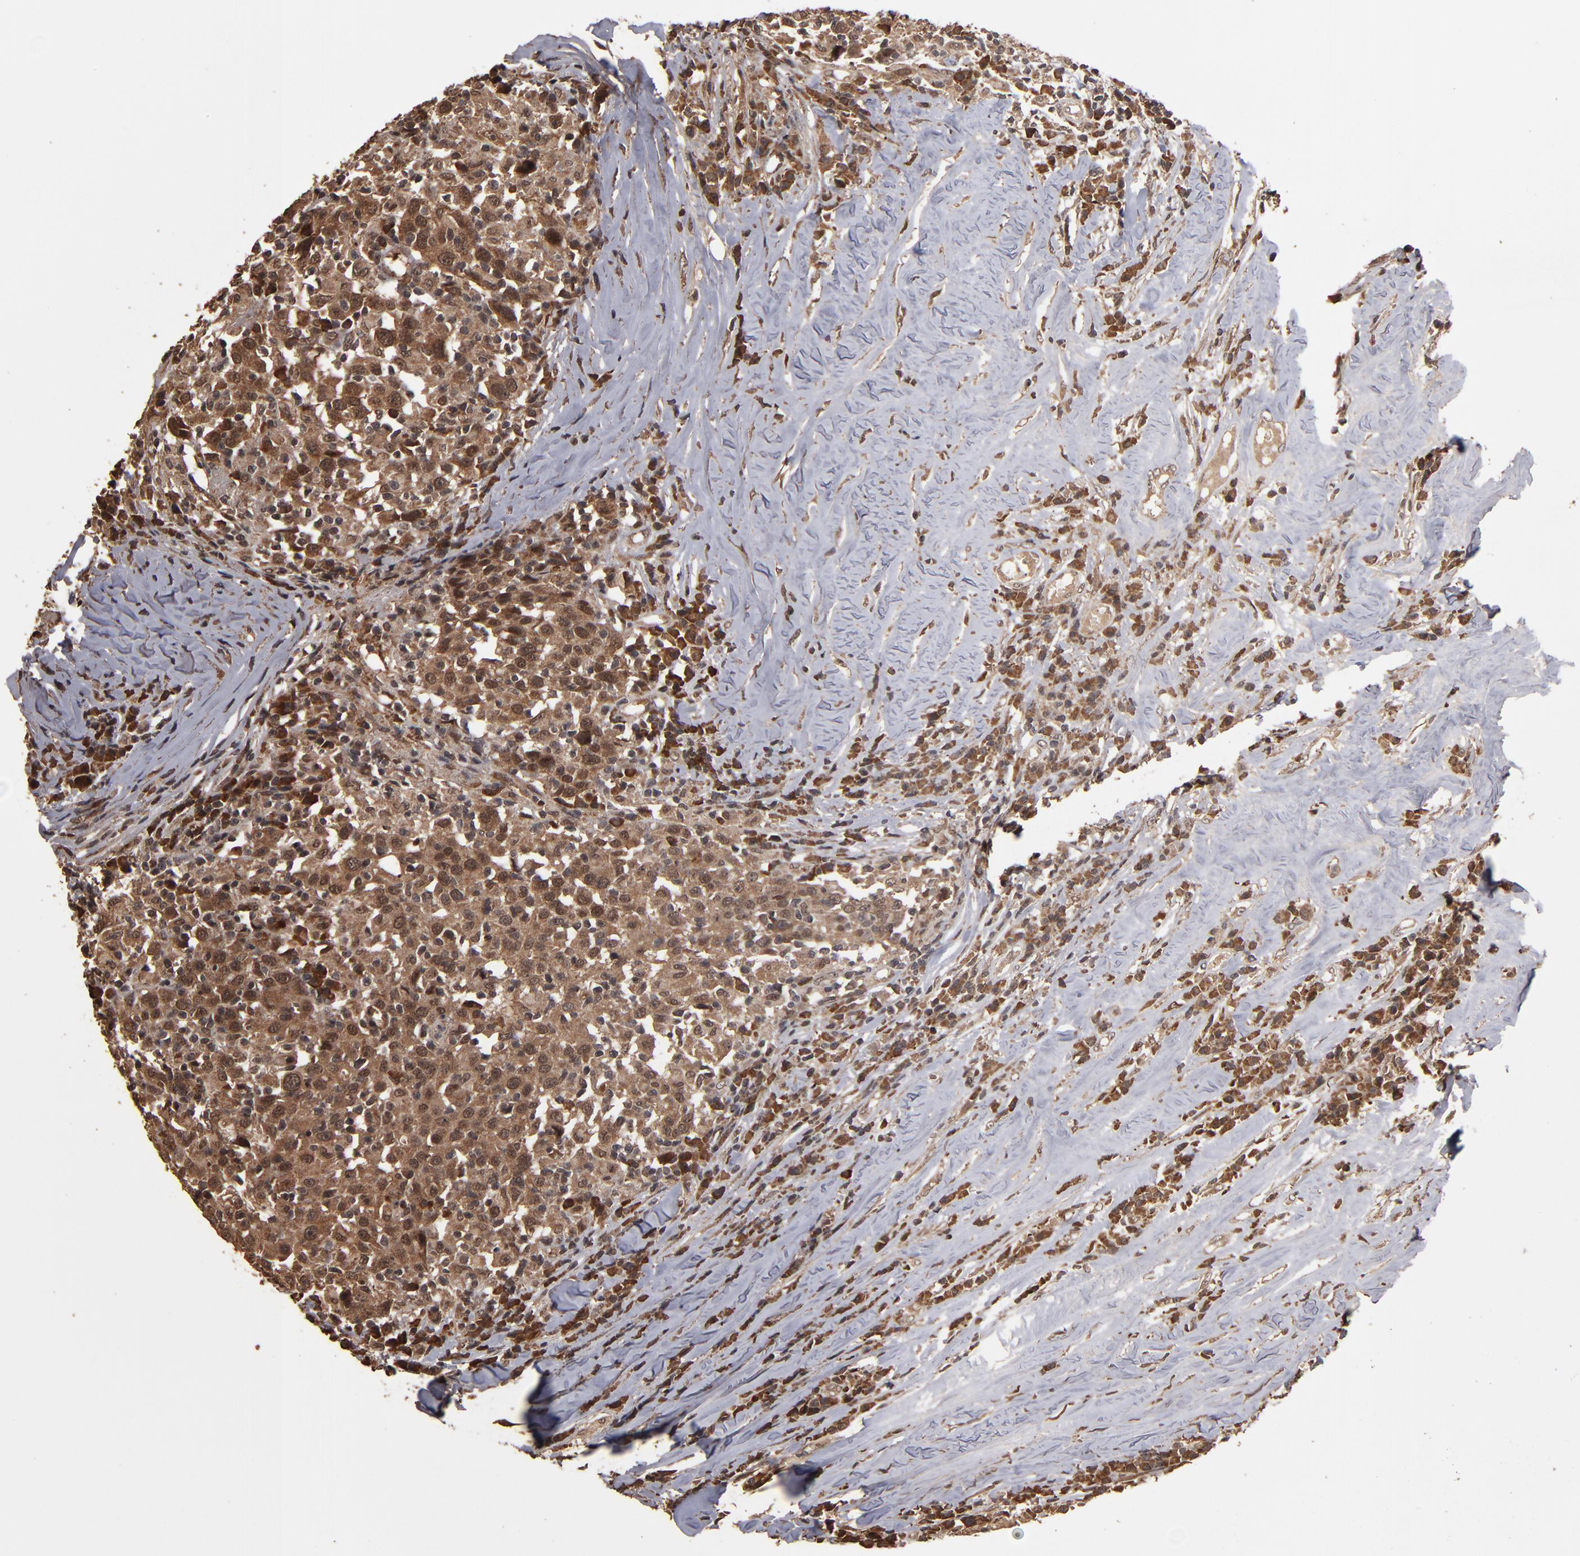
{"staining": {"intensity": "moderate", "quantity": ">75%", "location": "cytoplasmic/membranous,nuclear"}, "tissue": "head and neck cancer", "cell_type": "Tumor cells", "image_type": "cancer", "snomed": [{"axis": "morphology", "description": "Adenocarcinoma, NOS"}, {"axis": "topography", "description": "Salivary gland"}, {"axis": "topography", "description": "Head-Neck"}], "caption": "Protein staining of head and neck cancer tissue reveals moderate cytoplasmic/membranous and nuclear staining in approximately >75% of tumor cells.", "gene": "NXF2B", "patient": {"sex": "female", "age": 65}}